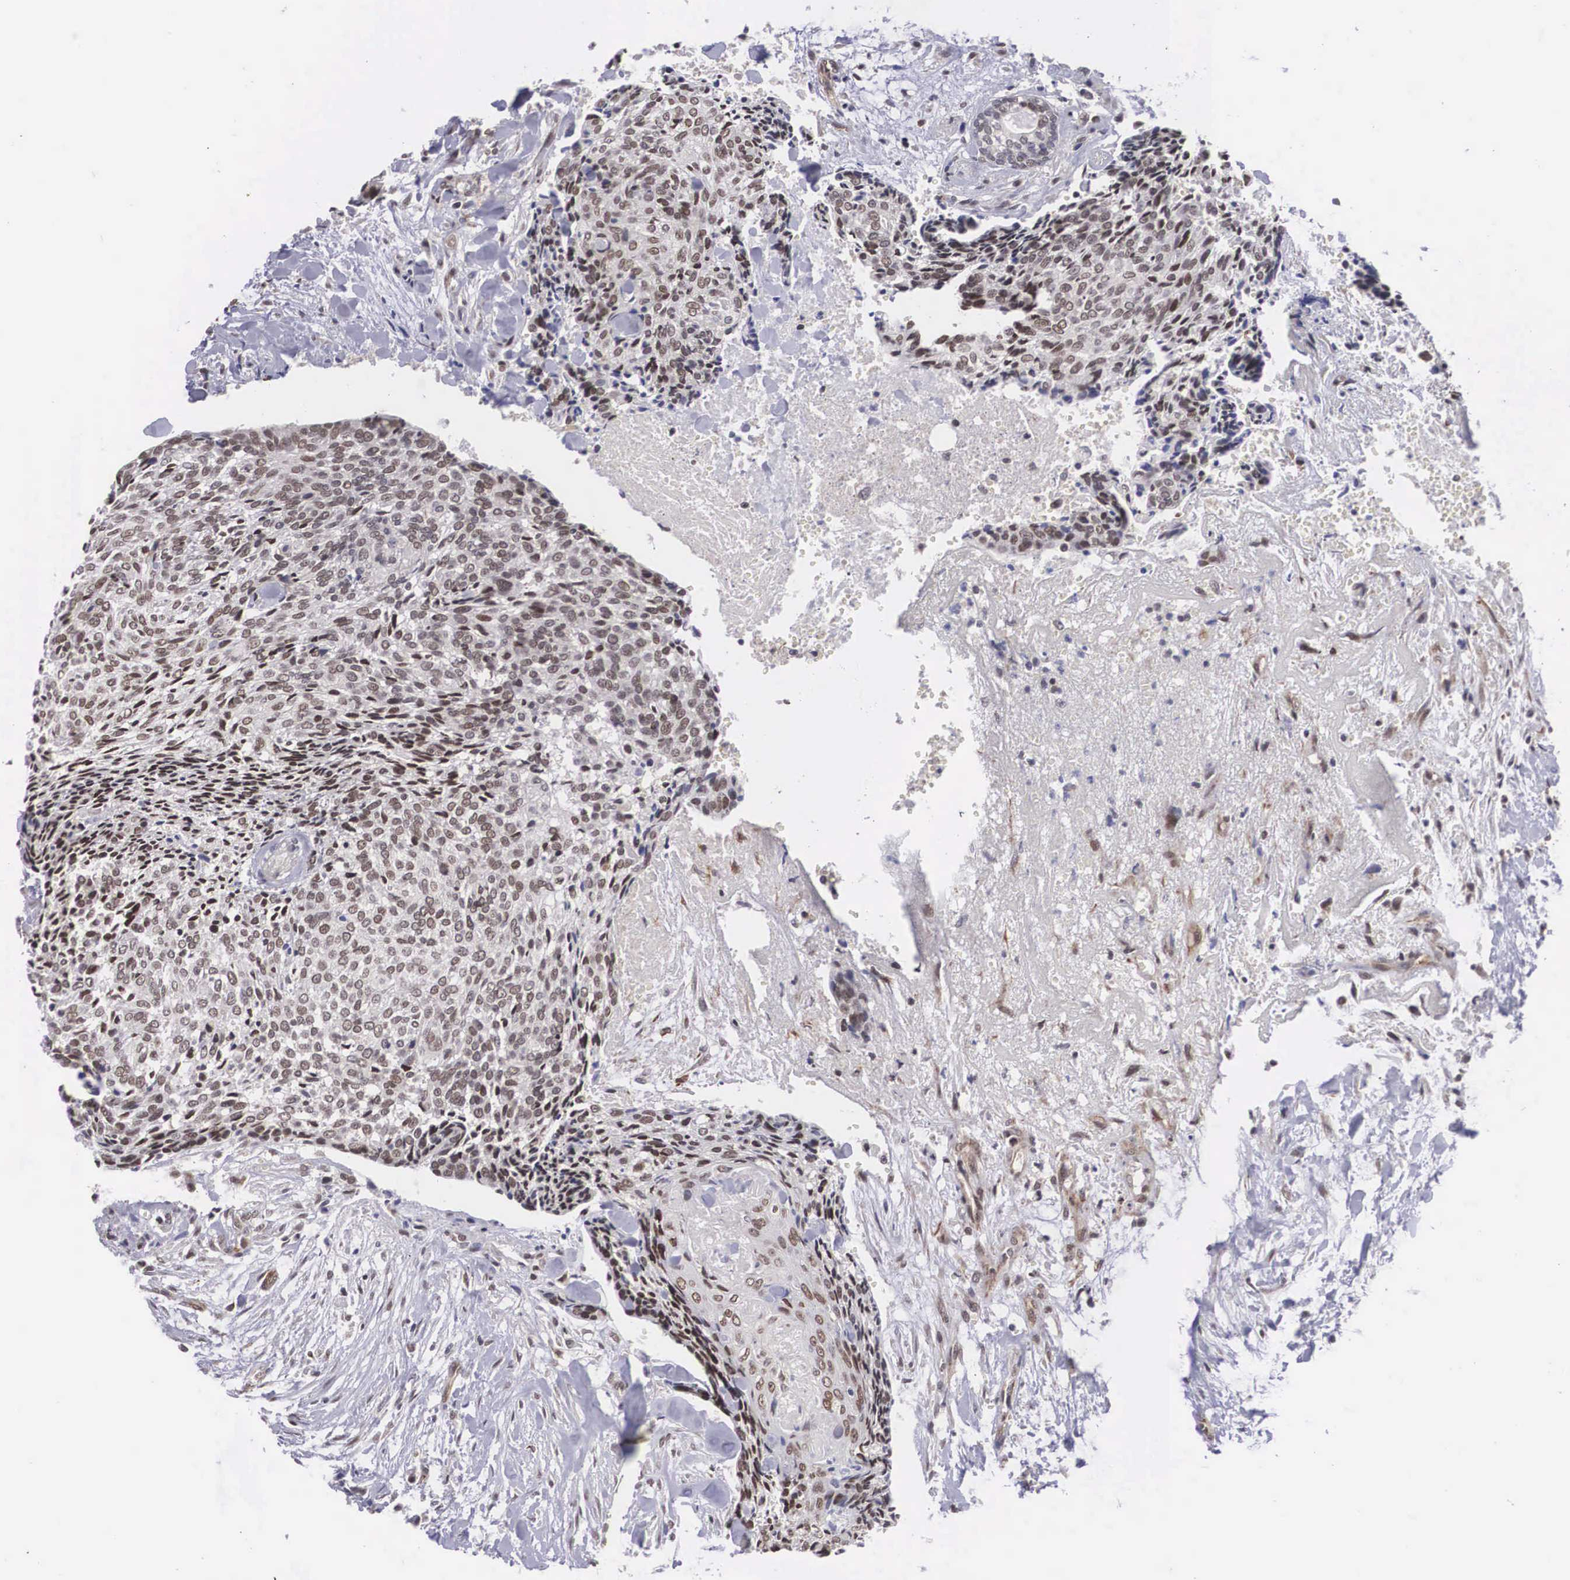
{"staining": {"intensity": "moderate", "quantity": ">75%", "location": "nuclear"}, "tissue": "head and neck cancer", "cell_type": "Tumor cells", "image_type": "cancer", "snomed": [{"axis": "morphology", "description": "Squamous cell carcinoma, NOS"}, {"axis": "topography", "description": "Salivary gland"}, {"axis": "topography", "description": "Head-Neck"}], "caption": "Protein expression analysis of human head and neck cancer reveals moderate nuclear positivity in about >75% of tumor cells.", "gene": "MORC2", "patient": {"sex": "male", "age": 70}}